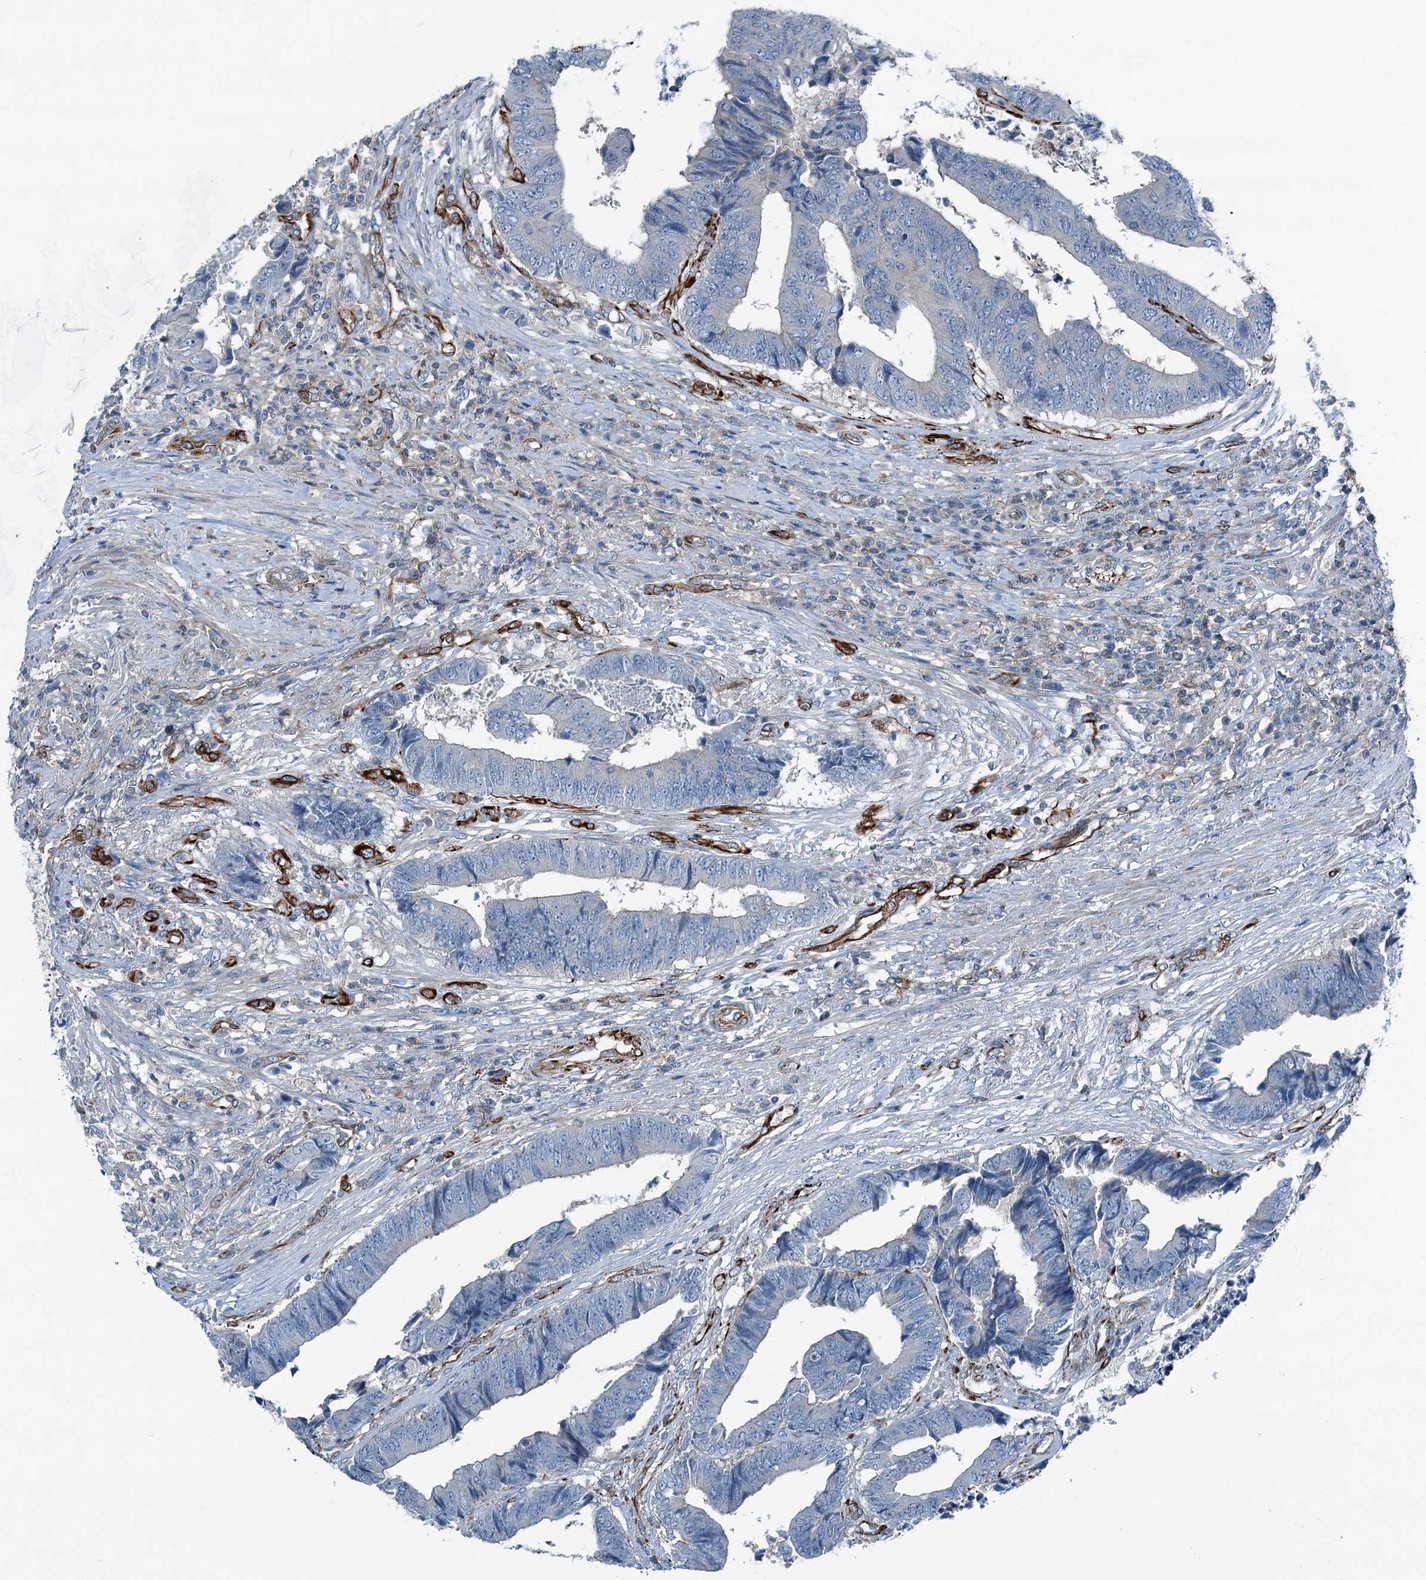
{"staining": {"intensity": "negative", "quantity": "none", "location": "none"}, "tissue": "colorectal cancer", "cell_type": "Tumor cells", "image_type": "cancer", "snomed": [{"axis": "morphology", "description": "Adenocarcinoma, NOS"}, {"axis": "topography", "description": "Rectum"}], "caption": "The image shows no staining of tumor cells in colorectal adenocarcinoma.", "gene": "AXL", "patient": {"sex": "male", "age": 84}}